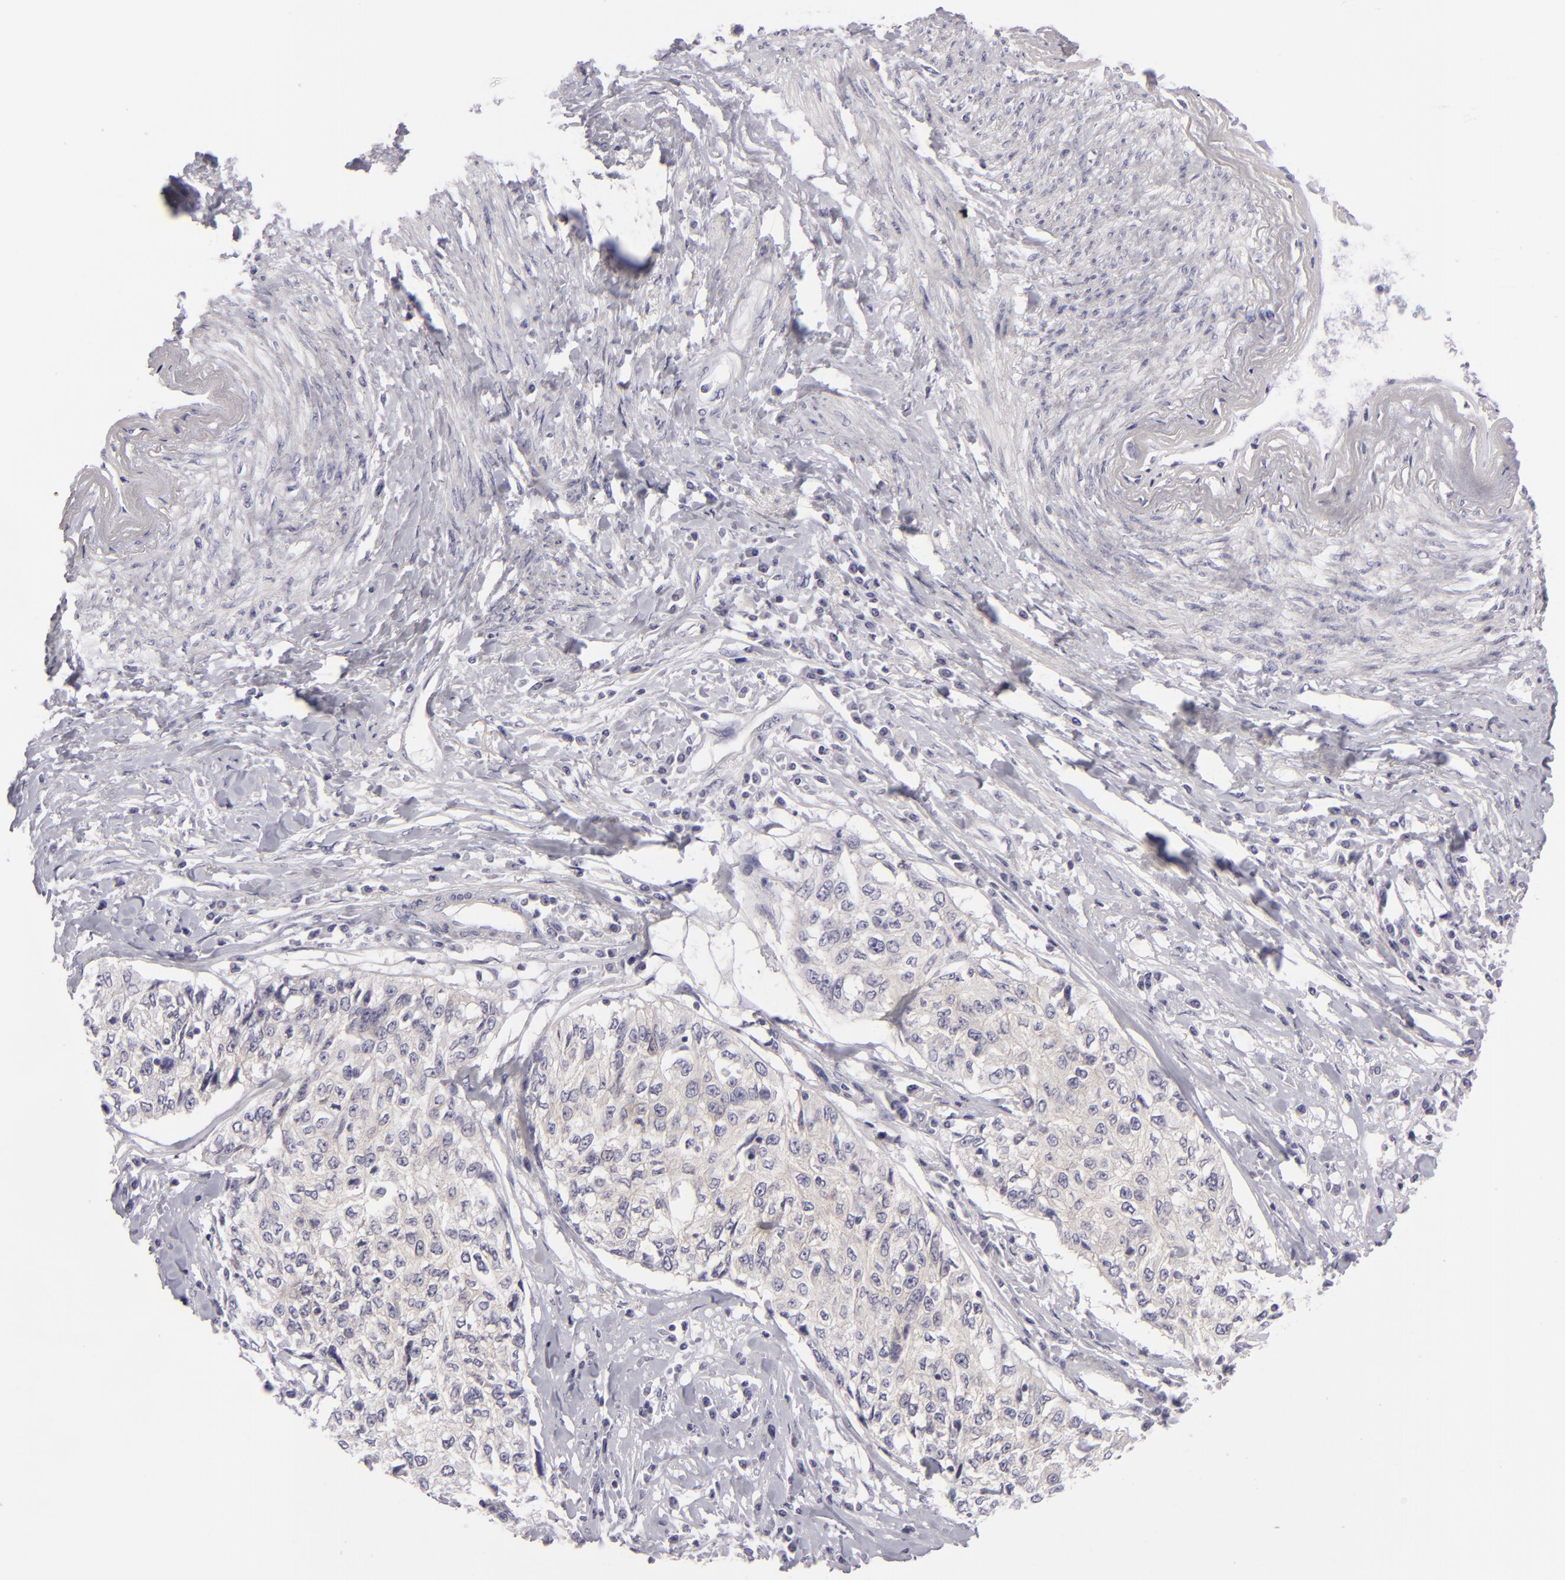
{"staining": {"intensity": "negative", "quantity": "none", "location": "none"}, "tissue": "cervical cancer", "cell_type": "Tumor cells", "image_type": "cancer", "snomed": [{"axis": "morphology", "description": "Squamous cell carcinoma, NOS"}, {"axis": "topography", "description": "Cervix"}], "caption": "Tumor cells are negative for protein expression in human squamous cell carcinoma (cervical). (Brightfield microscopy of DAB immunohistochemistry (IHC) at high magnification).", "gene": "DLG4", "patient": {"sex": "female", "age": 57}}